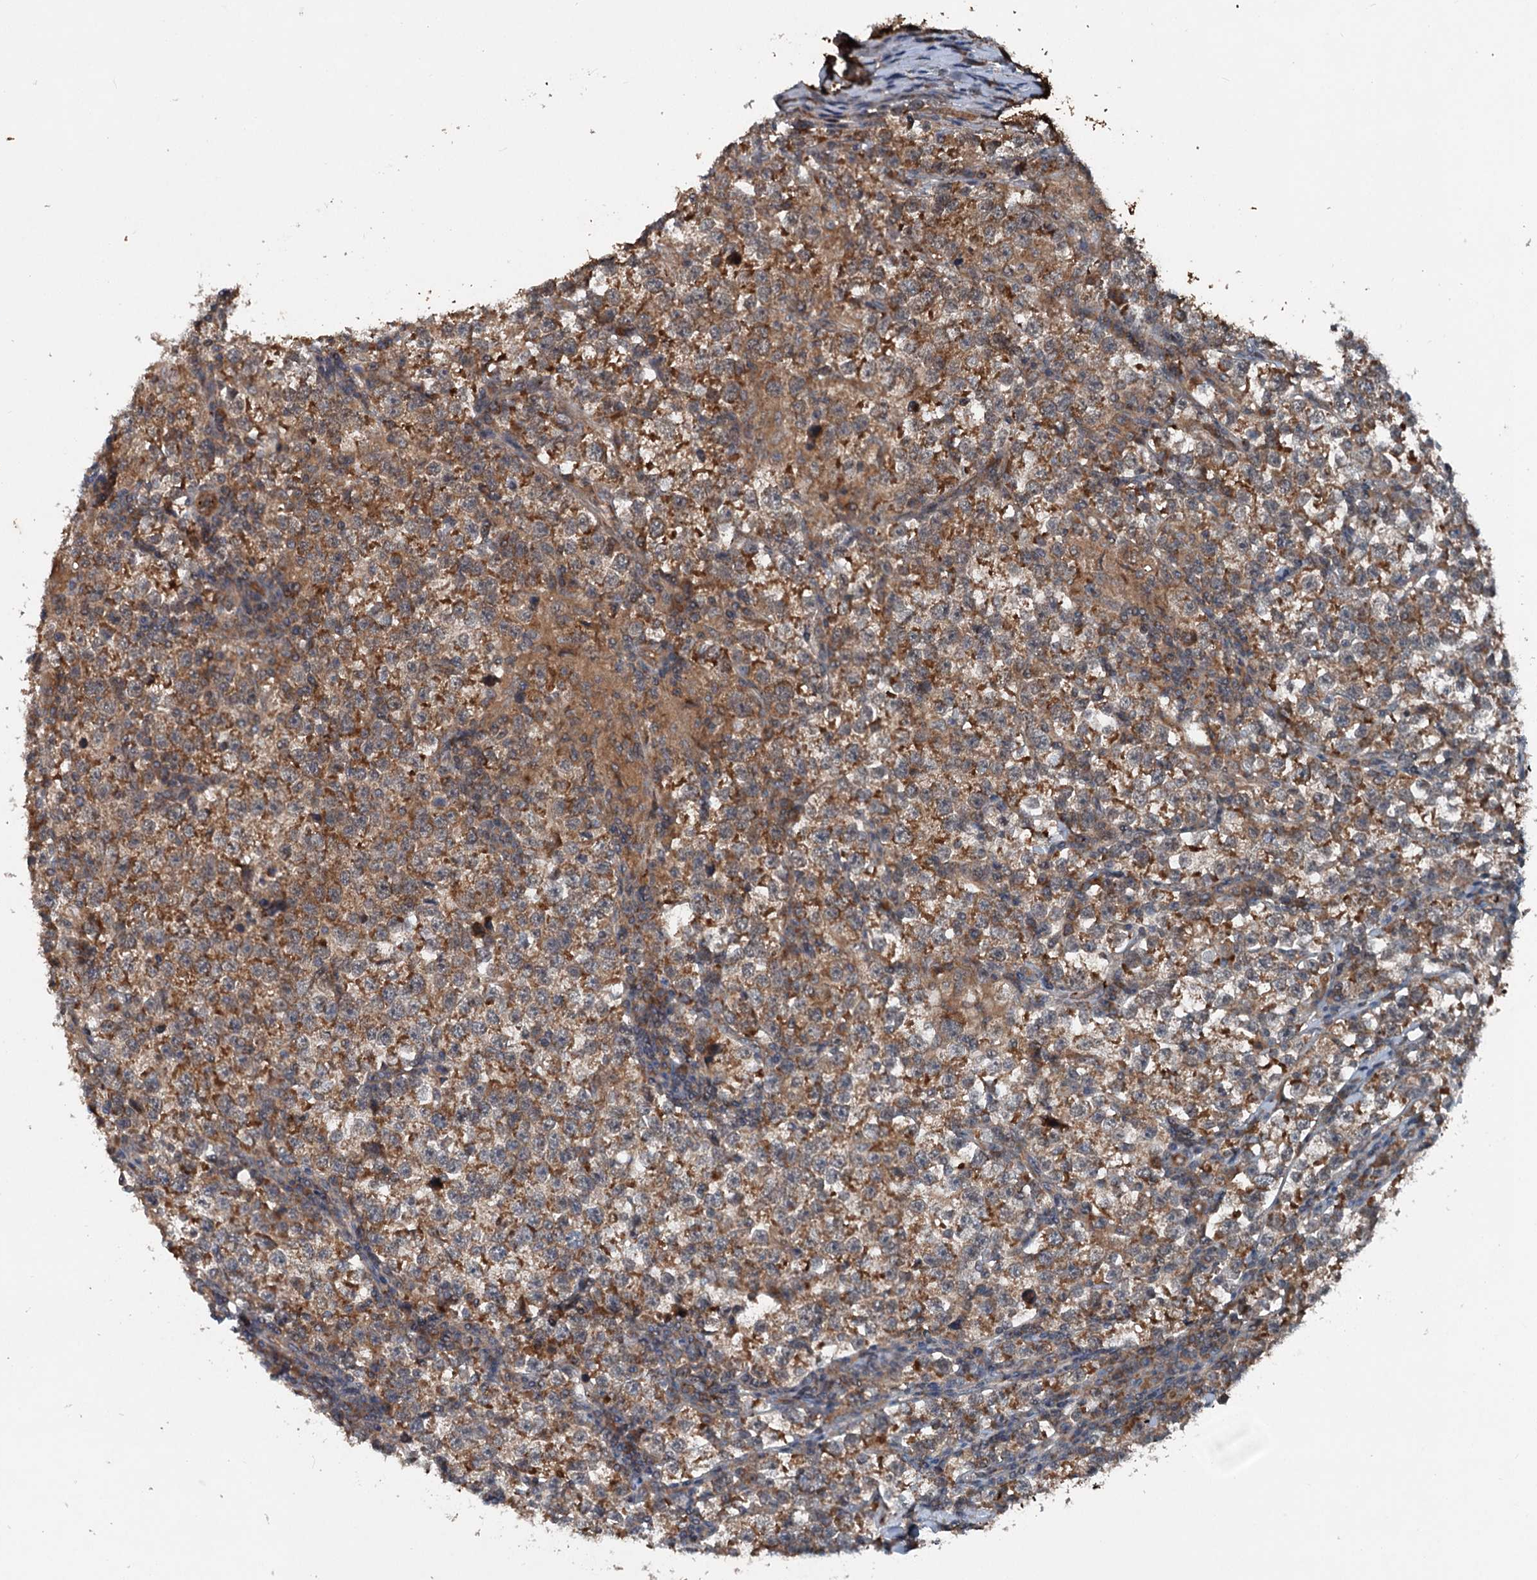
{"staining": {"intensity": "moderate", "quantity": ">75%", "location": "cytoplasmic/membranous"}, "tissue": "testis cancer", "cell_type": "Tumor cells", "image_type": "cancer", "snomed": [{"axis": "morphology", "description": "Normal tissue, NOS"}, {"axis": "morphology", "description": "Seminoma, NOS"}, {"axis": "topography", "description": "Testis"}], "caption": "Testis cancer stained with DAB IHC exhibits medium levels of moderate cytoplasmic/membranous staining in about >75% of tumor cells.", "gene": "N4BP2L2", "patient": {"sex": "male", "age": 43}}